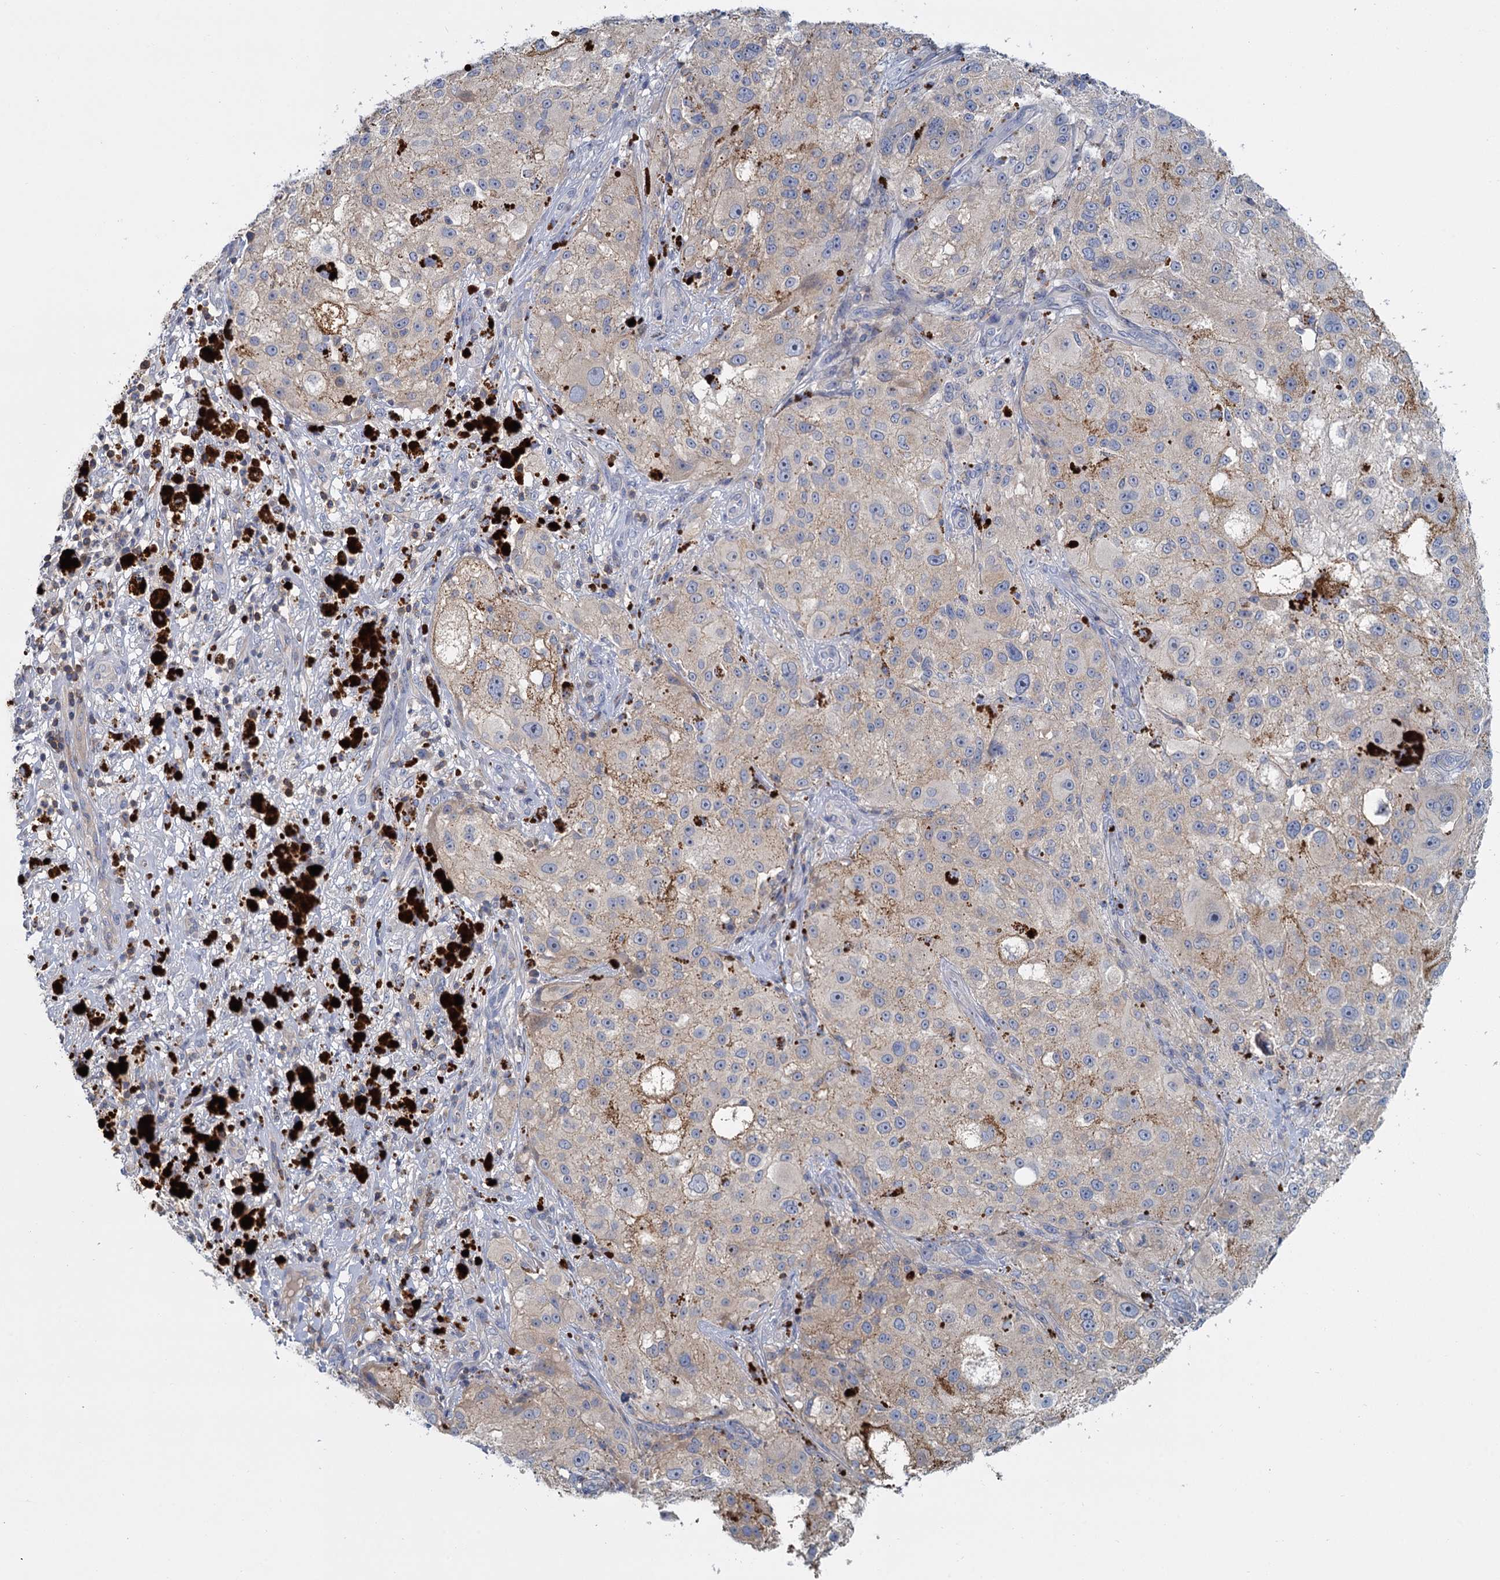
{"staining": {"intensity": "negative", "quantity": "none", "location": "none"}, "tissue": "melanoma", "cell_type": "Tumor cells", "image_type": "cancer", "snomed": [{"axis": "morphology", "description": "Necrosis, NOS"}, {"axis": "morphology", "description": "Malignant melanoma, NOS"}, {"axis": "topography", "description": "Skin"}], "caption": "Immunohistochemistry micrograph of human malignant melanoma stained for a protein (brown), which reveals no staining in tumor cells.", "gene": "ACSM3", "patient": {"sex": "female", "age": 87}}